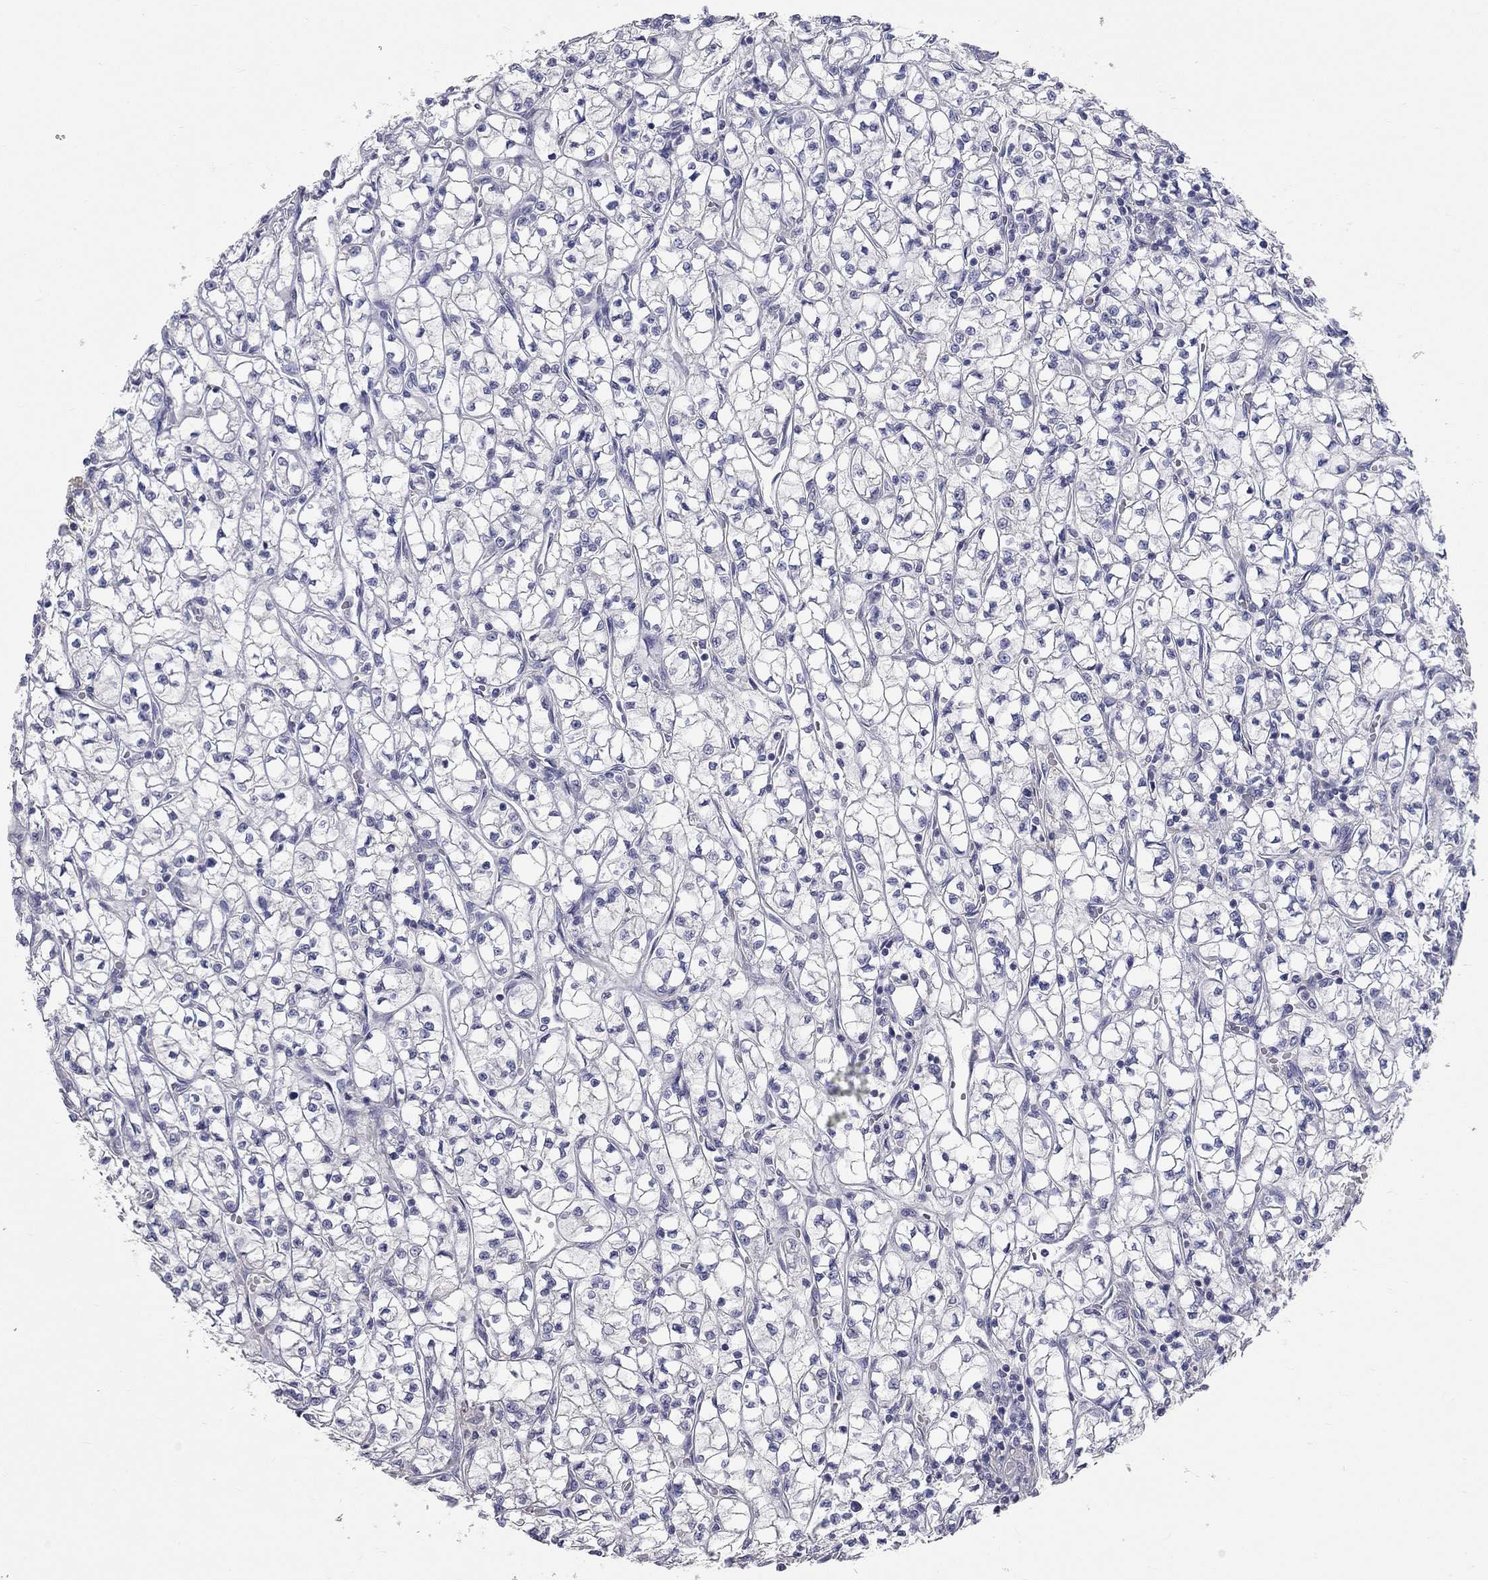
{"staining": {"intensity": "negative", "quantity": "none", "location": "none"}, "tissue": "renal cancer", "cell_type": "Tumor cells", "image_type": "cancer", "snomed": [{"axis": "morphology", "description": "Adenocarcinoma, NOS"}, {"axis": "topography", "description": "Kidney"}], "caption": "Micrograph shows no significant protein staining in tumor cells of adenocarcinoma (renal).", "gene": "CFAP161", "patient": {"sex": "female", "age": 64}}